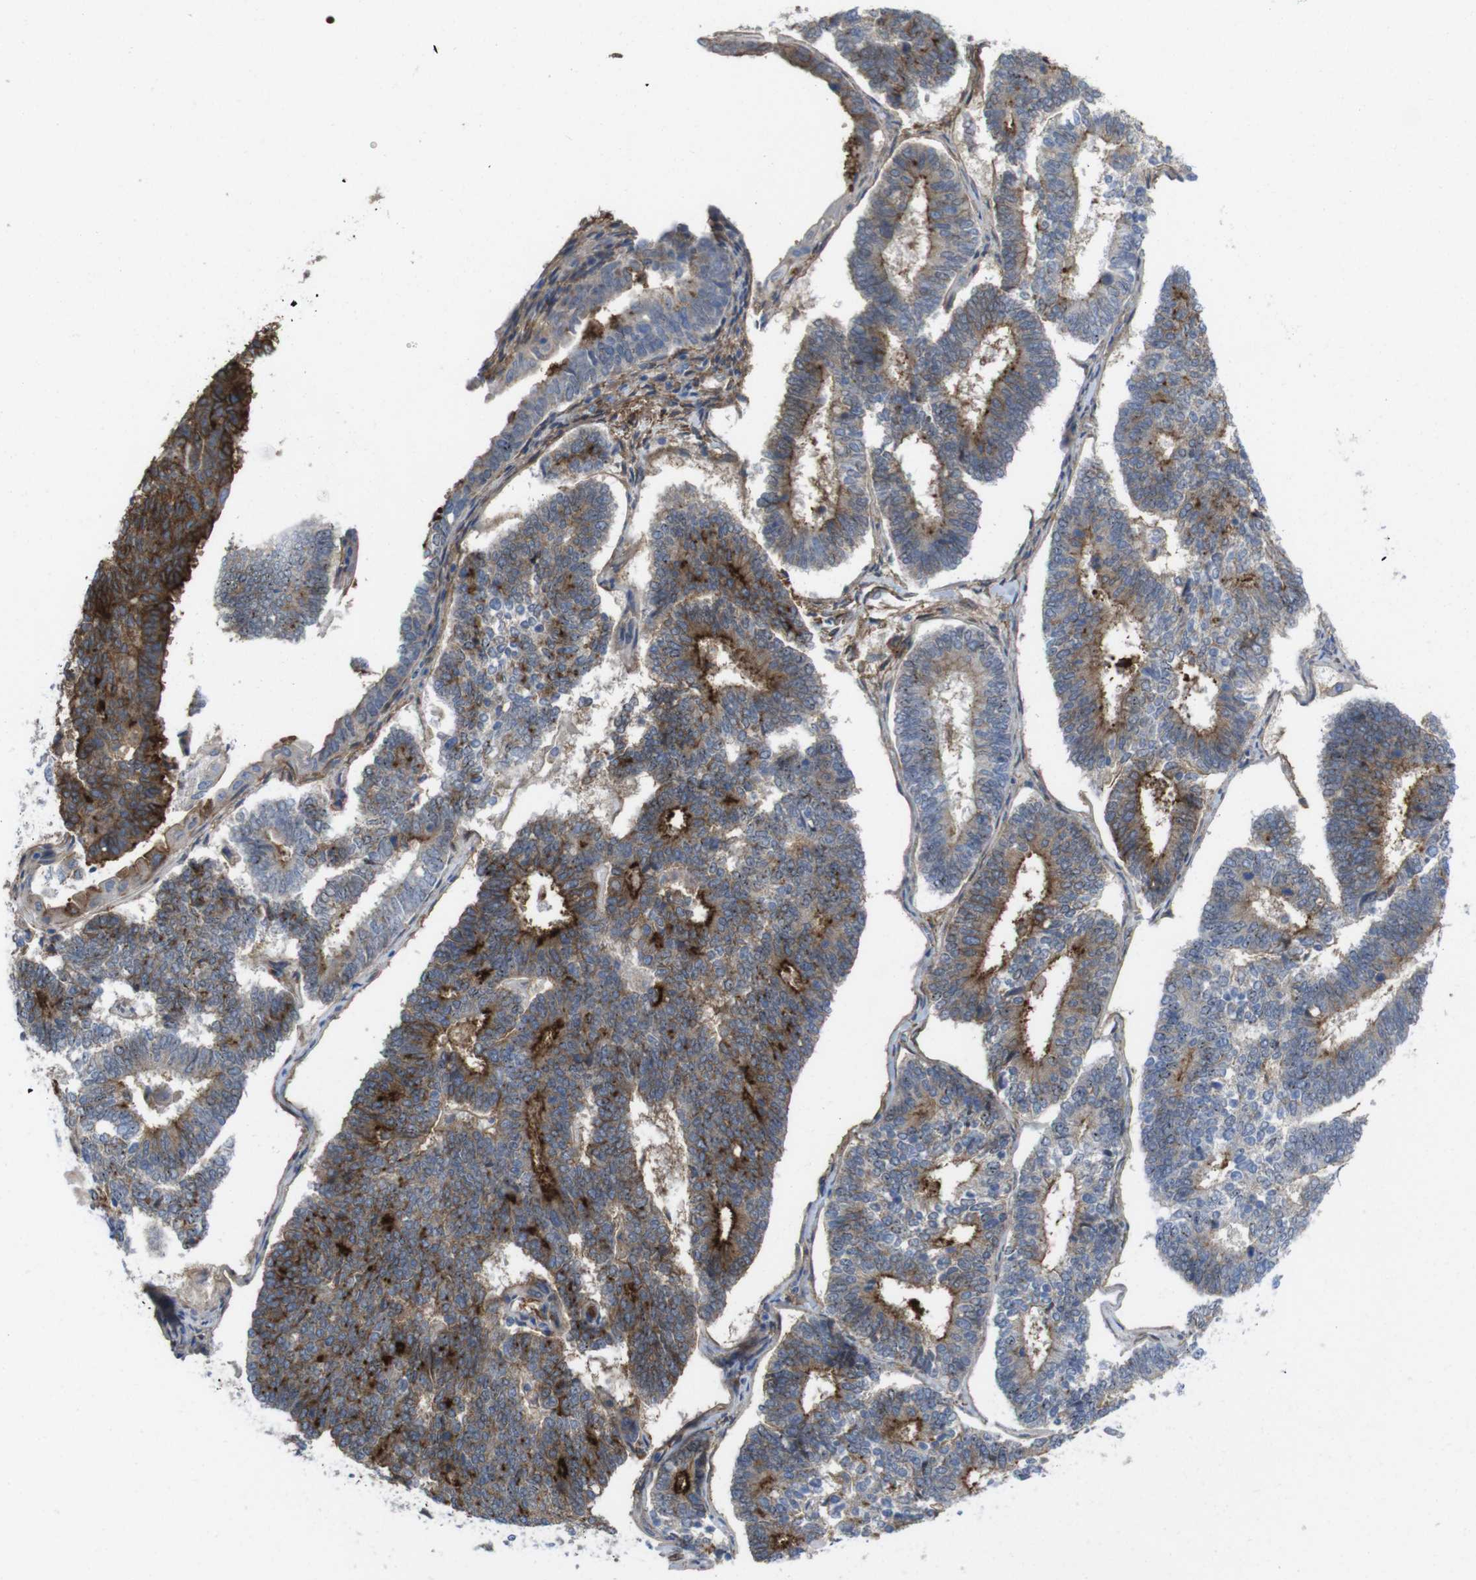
{"staining": {"intensity": "strong", "quantity": "25%-75%", "location": "cytoplasmic/membranous"}, "tissue": "endometrial cancer", "cell_type": "Tumor cells", "image_type": "cancer", "snomed": [{"axis": "morphology", "description": "Adenocarcinoma, NOS"}, {"axis": "topography", "description": "Endometrium"}], "caption": "Protein analysis of endometrial cancer (adenocarcinoma) tissue shows strong cytoplasmic/membranous expression in about 25%-75% of tumor cells.", "gene": "CYBRD1", "patient": {"sex": "female", "age": 70}}